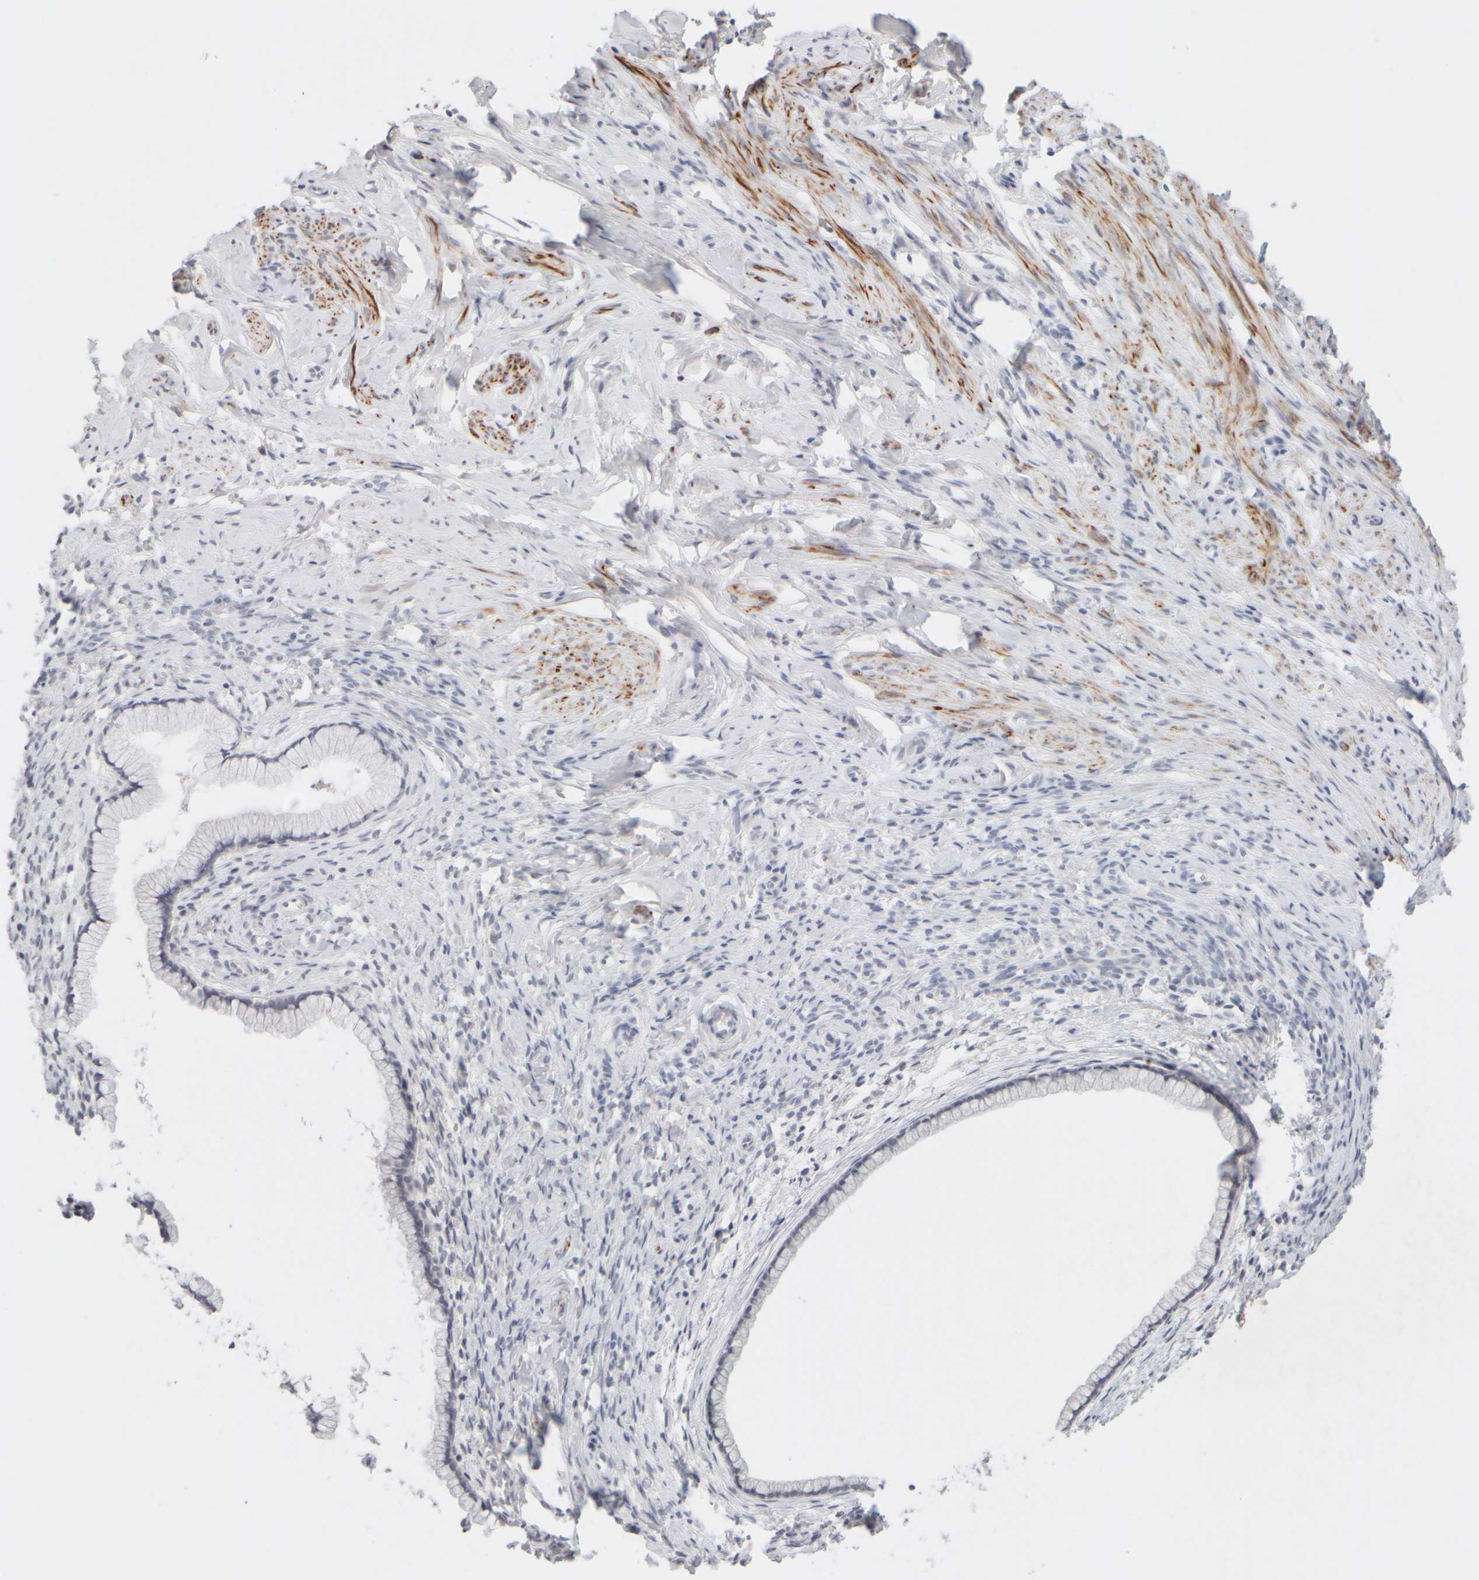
{"staining": {"intensity": "negative", "quantity": "none", "location": "none"}, "tissue": "cervix", "cell_type": "Glandular cells", "image_type": "normal", "snomed": [{"axis": "morphology", "description": "Normal tissue, NOS"}, {"axis": "topography", "description": "Cervix"}], "caption": "Immunohistochemistry (IHC) histopathology image of normal cervix stained for a protein (brown), which shows no staining in glandular cells.", "gene": "ZNF112", "patient": {"sex": "female", "age": 75}}